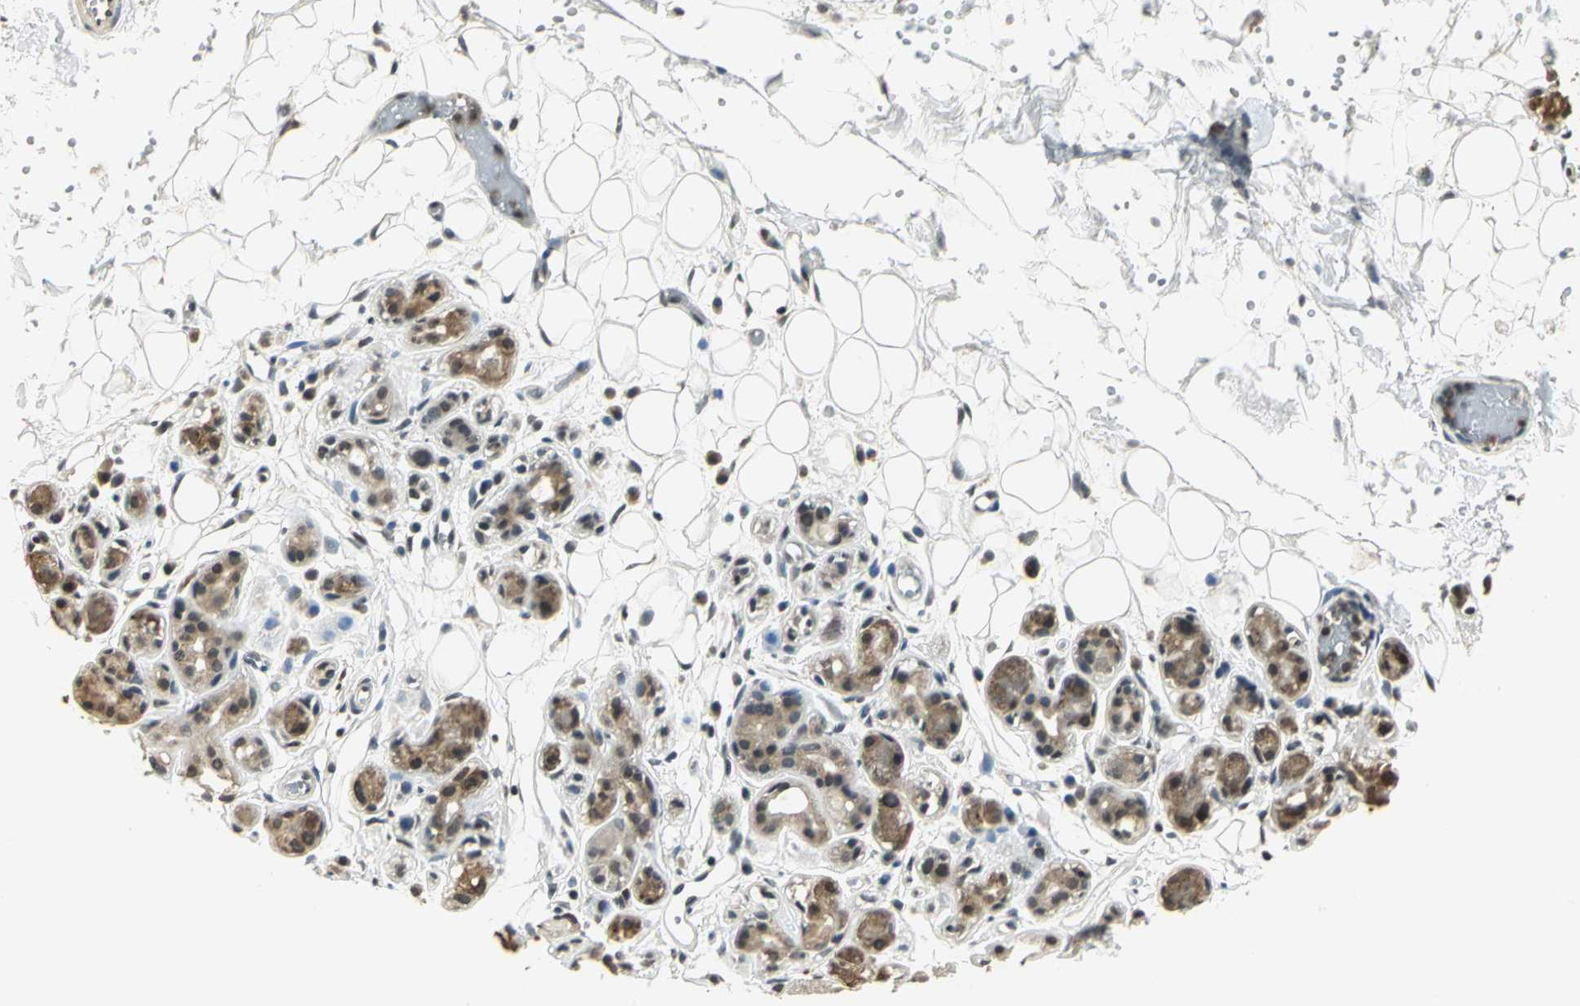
{"staining": {"intensity": "moderate", "quantity": "25%-75%", "location": "cytoplasmic/membranous,nuclear"}, "tissue": "salivary gland", "cell_type": "Glandular cells", "image_type": "normal", "snomed": [{"axis": "morphology", "description": "Normal tissue, NOS"}, {"axis": "topography", "description": "Salivary gland"}], "caption": "Protein expression analysis of unremarkable human salivary gland reveals moderate cytoplasmic/membranous,nuclear staining in about 25%-75% of glandular cells.", "gene": "SMARCA5", "patient": {"sex": "male", "age": 54}}